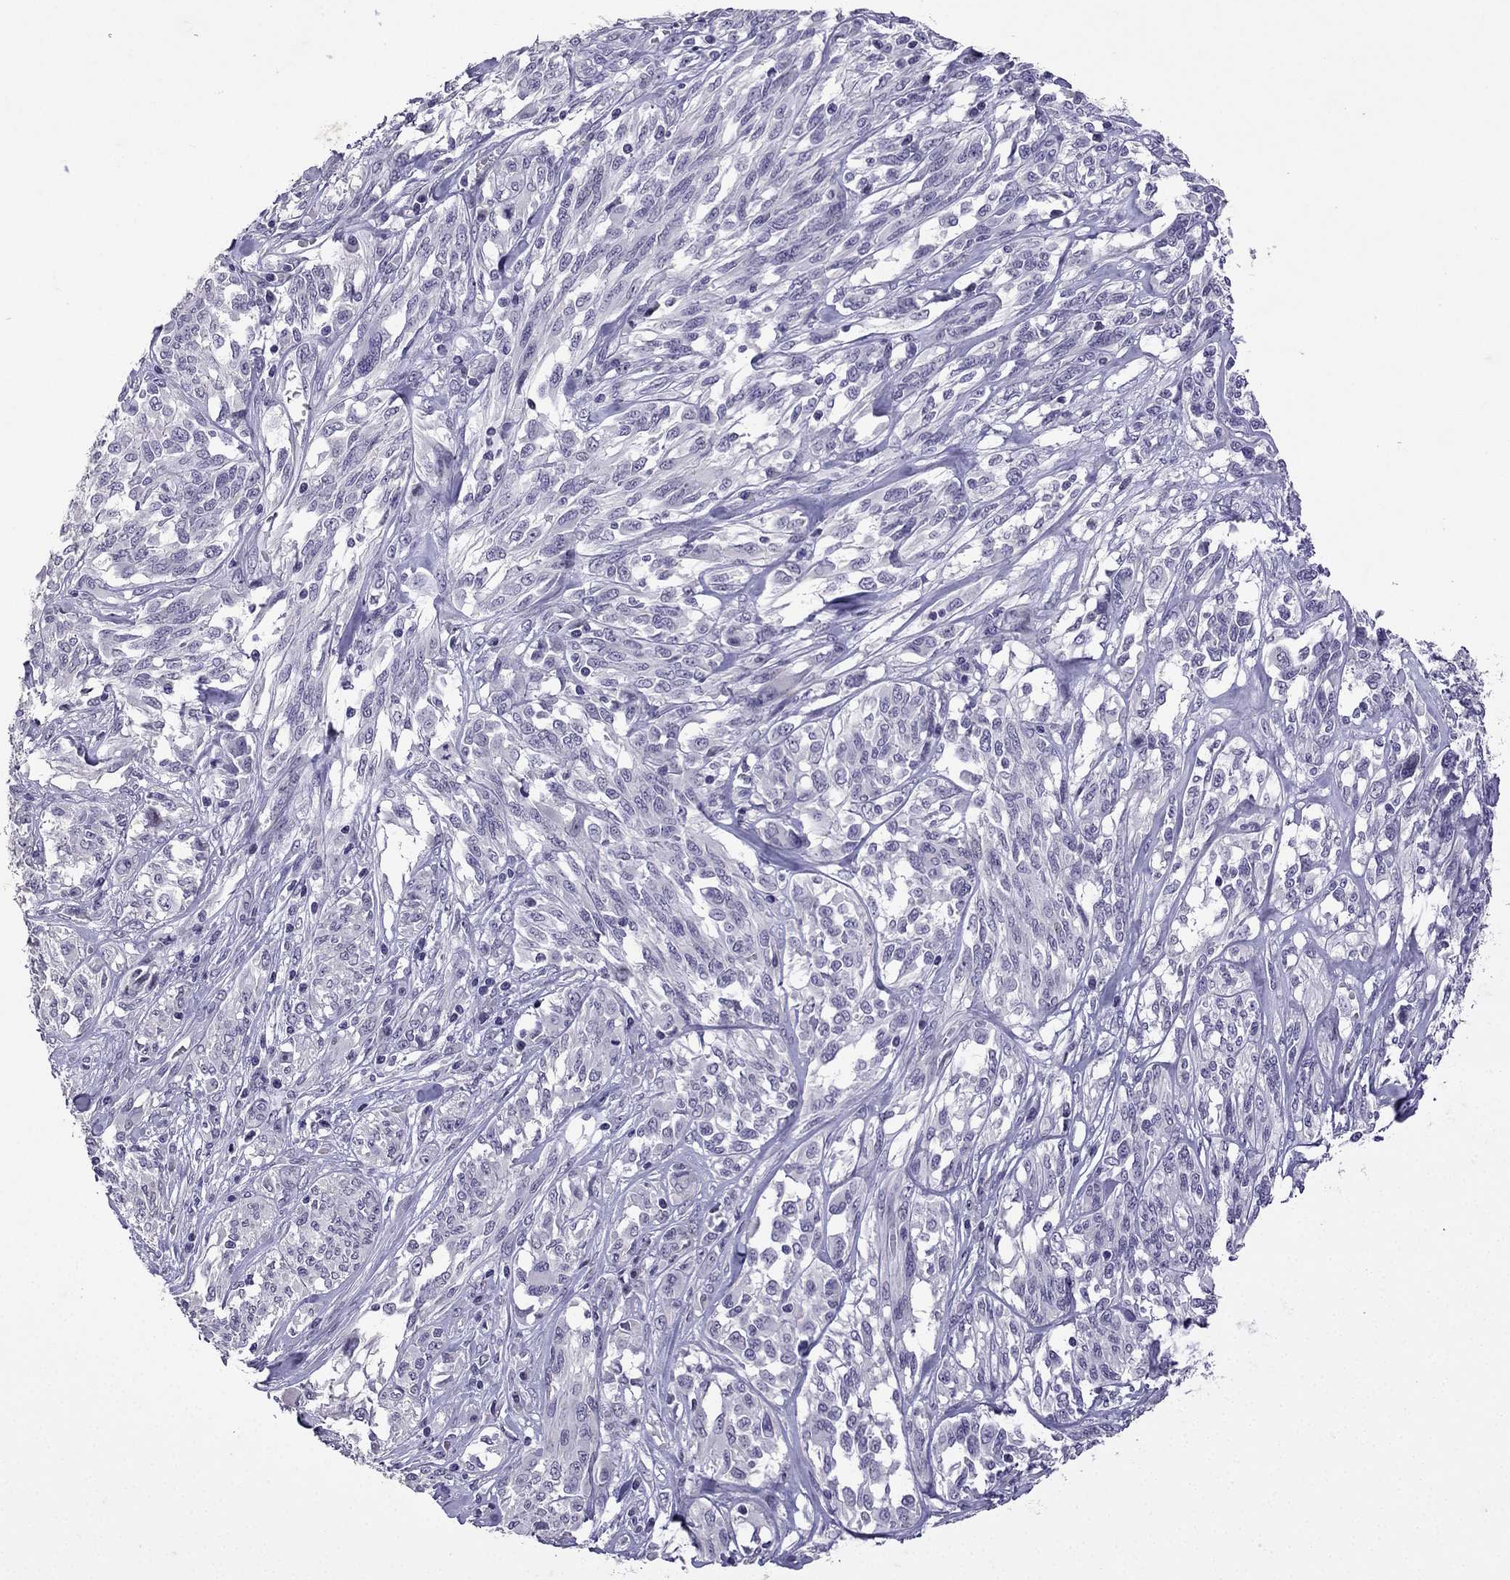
{"staining": {"intensity": "negative", "quantity": "none", "location": "none"}, "tissue": "melanoma", "cell_type": "Tumor cells", "image_type": "cancer", "snomed": [{"axis": "morphology", "description": "Malignant melanoma, NOS"}, {"axis": "topography", "description": "Skin"}], "caption": "Immunohistochemistry (IHC) photomicrograph of neoplastic tissue: human melanoma stained with DAB (3,3'-diaminobenzidine) displays no significant protein positivity in tumor cells.", "gene": "TTN", "patient": {"sex": "female", "age": 91}}